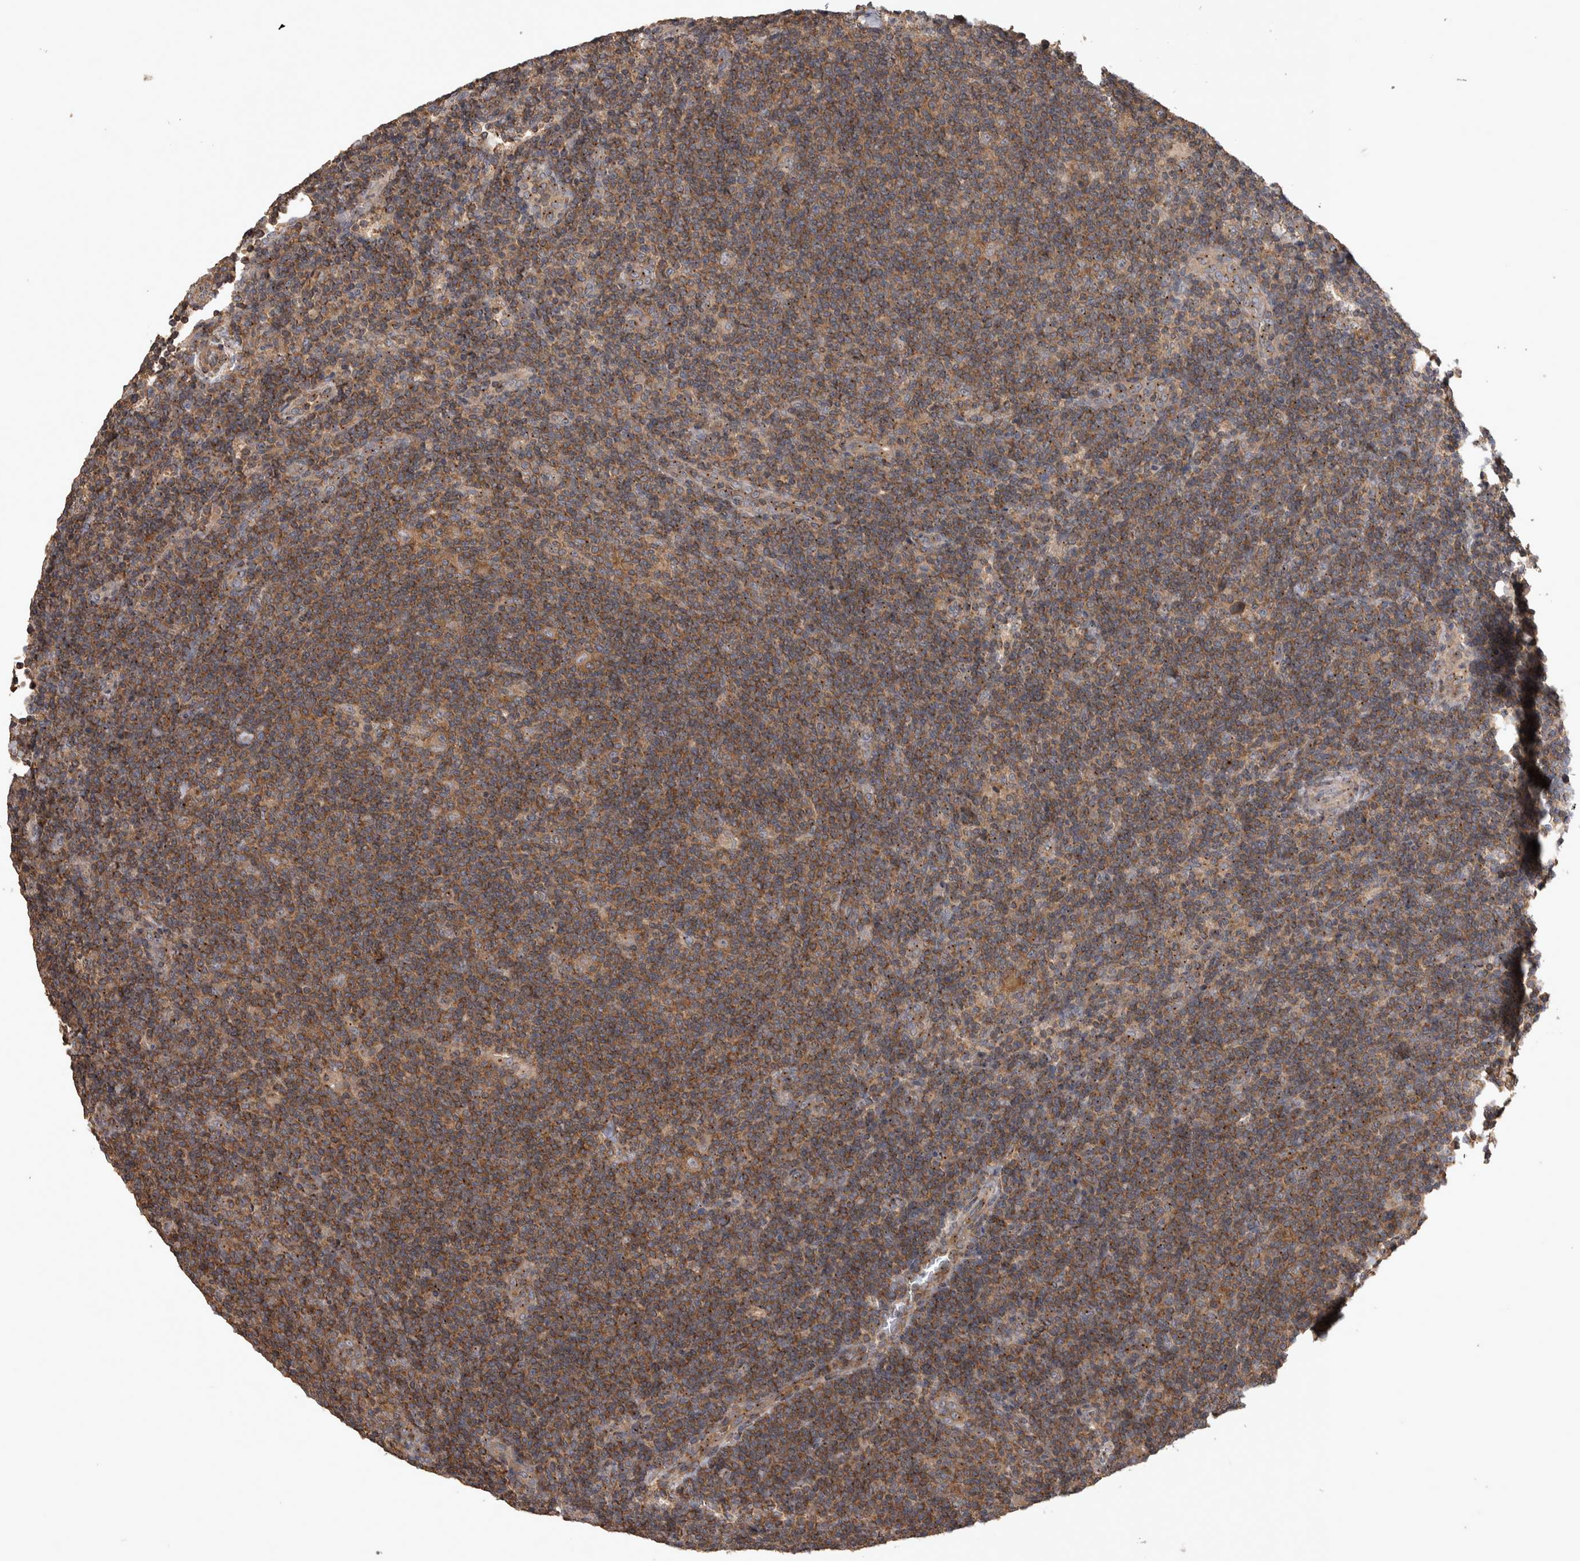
{"staining": {"intensity": "moderate", "quantity": ">75%", "location": "cytoplasmic/membranous"}, "tissue": "lymphoma", "cell_type": "Tumor cells", "image_type": "cancer", "snomed": [{"axis": "morphology", "description": "Hodgkin's disease, NOS"}, {"axis": "topography", "description": "Lymph node"}], "caption": "The immunohistochemical stain shows moderate cytoplasmic/membranous positivity in tumor cells of Hodgkin's disease tissue.", "gene": "IFRD1", "patient": {"sex": "female", "age": 57}}